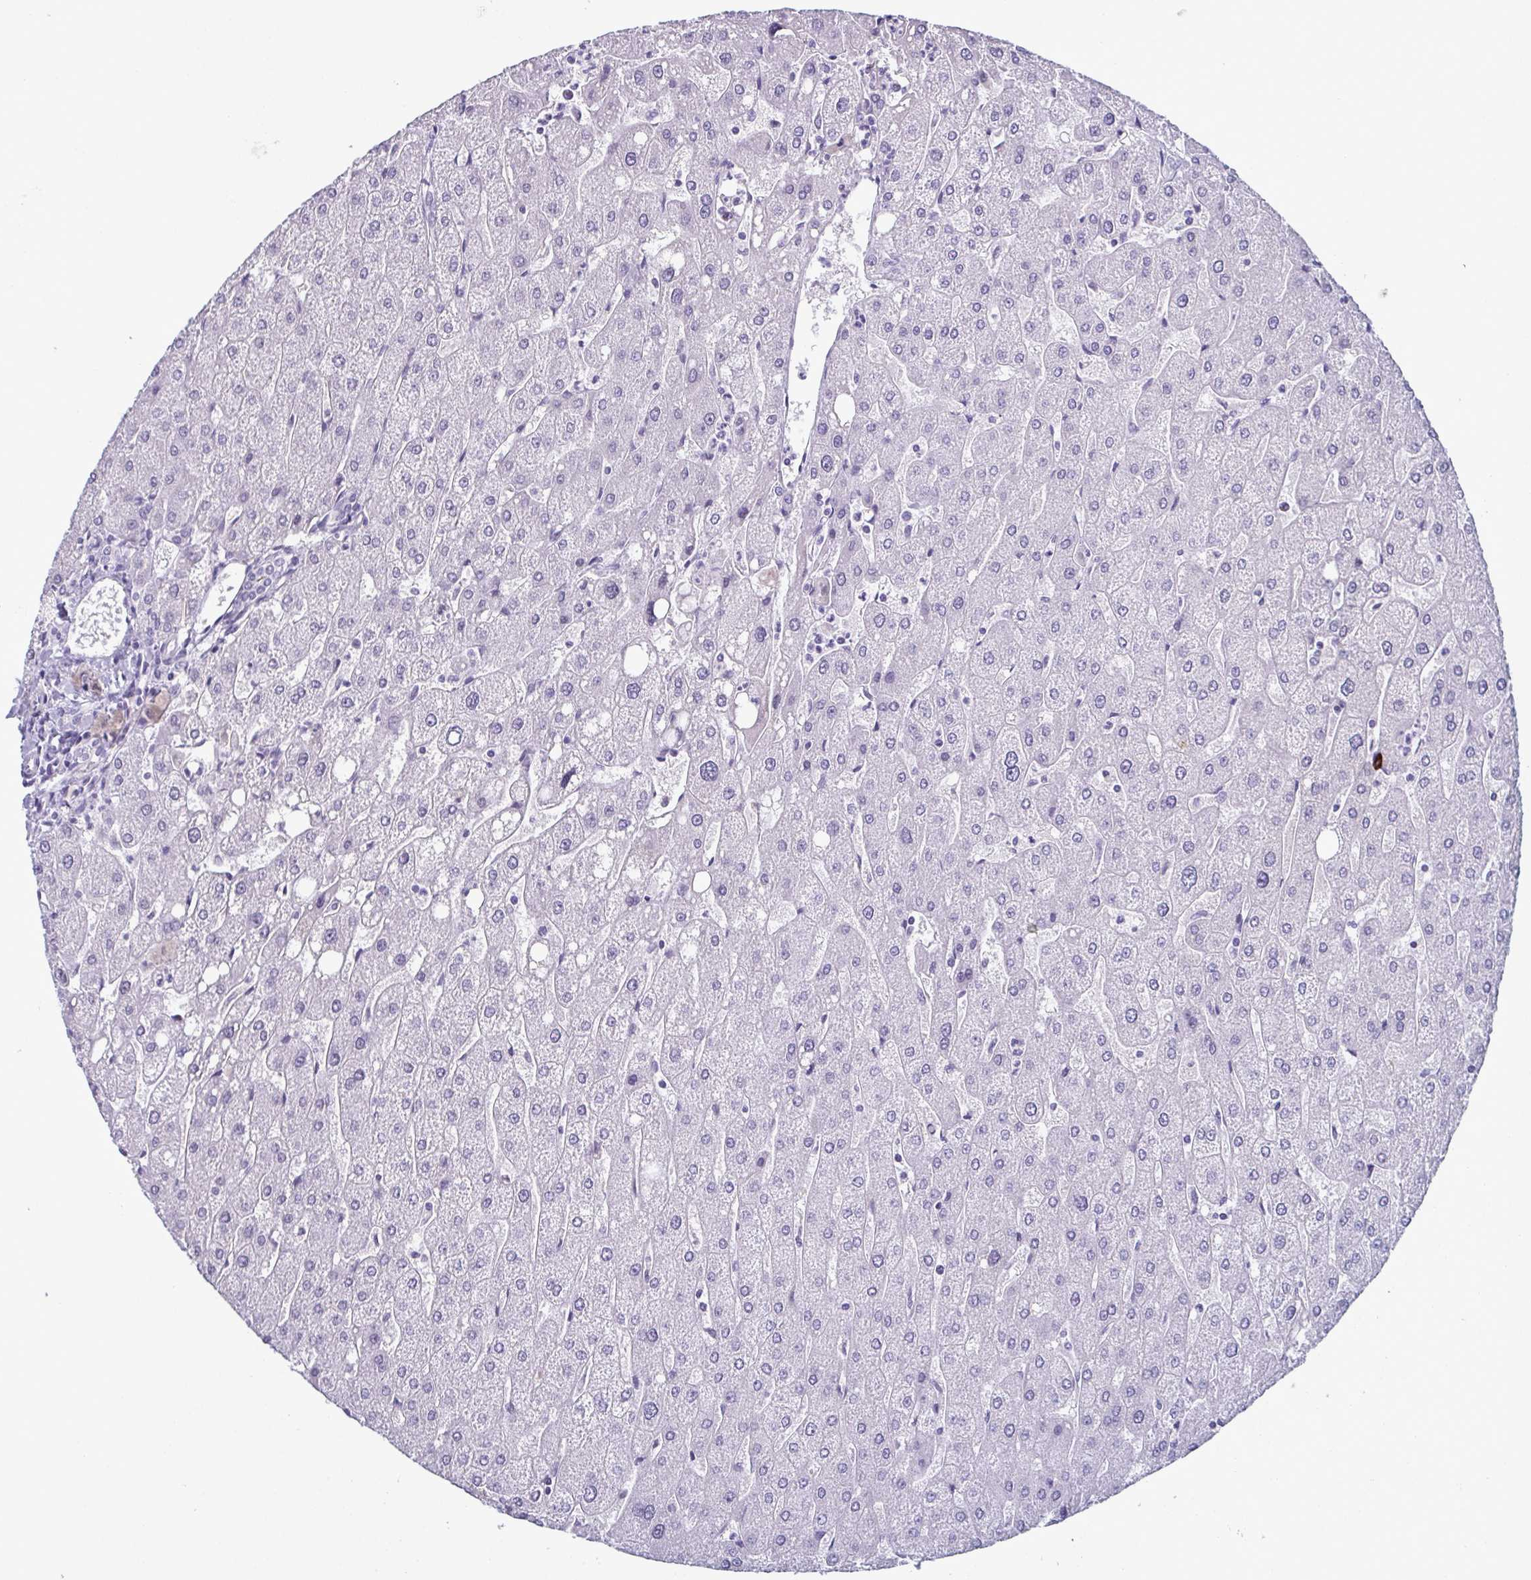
{"staining": {"intensity": "negative", "quantity": "none", "location": "none"}, "tissue": "liver", "cell_type": "Cholangiocytes", "image_type": "normal", "snomed": [{"axis": "morphology", "description": "Normal tissue, NOS"}, {"axis": "topography", "description": "Liver"}], "caption": "Micrograph shows no significant protein staining in cholangiocytes of unremarkable liver.", "gene": "RBM7", "patient": {"sex": "male", "age": 67}}